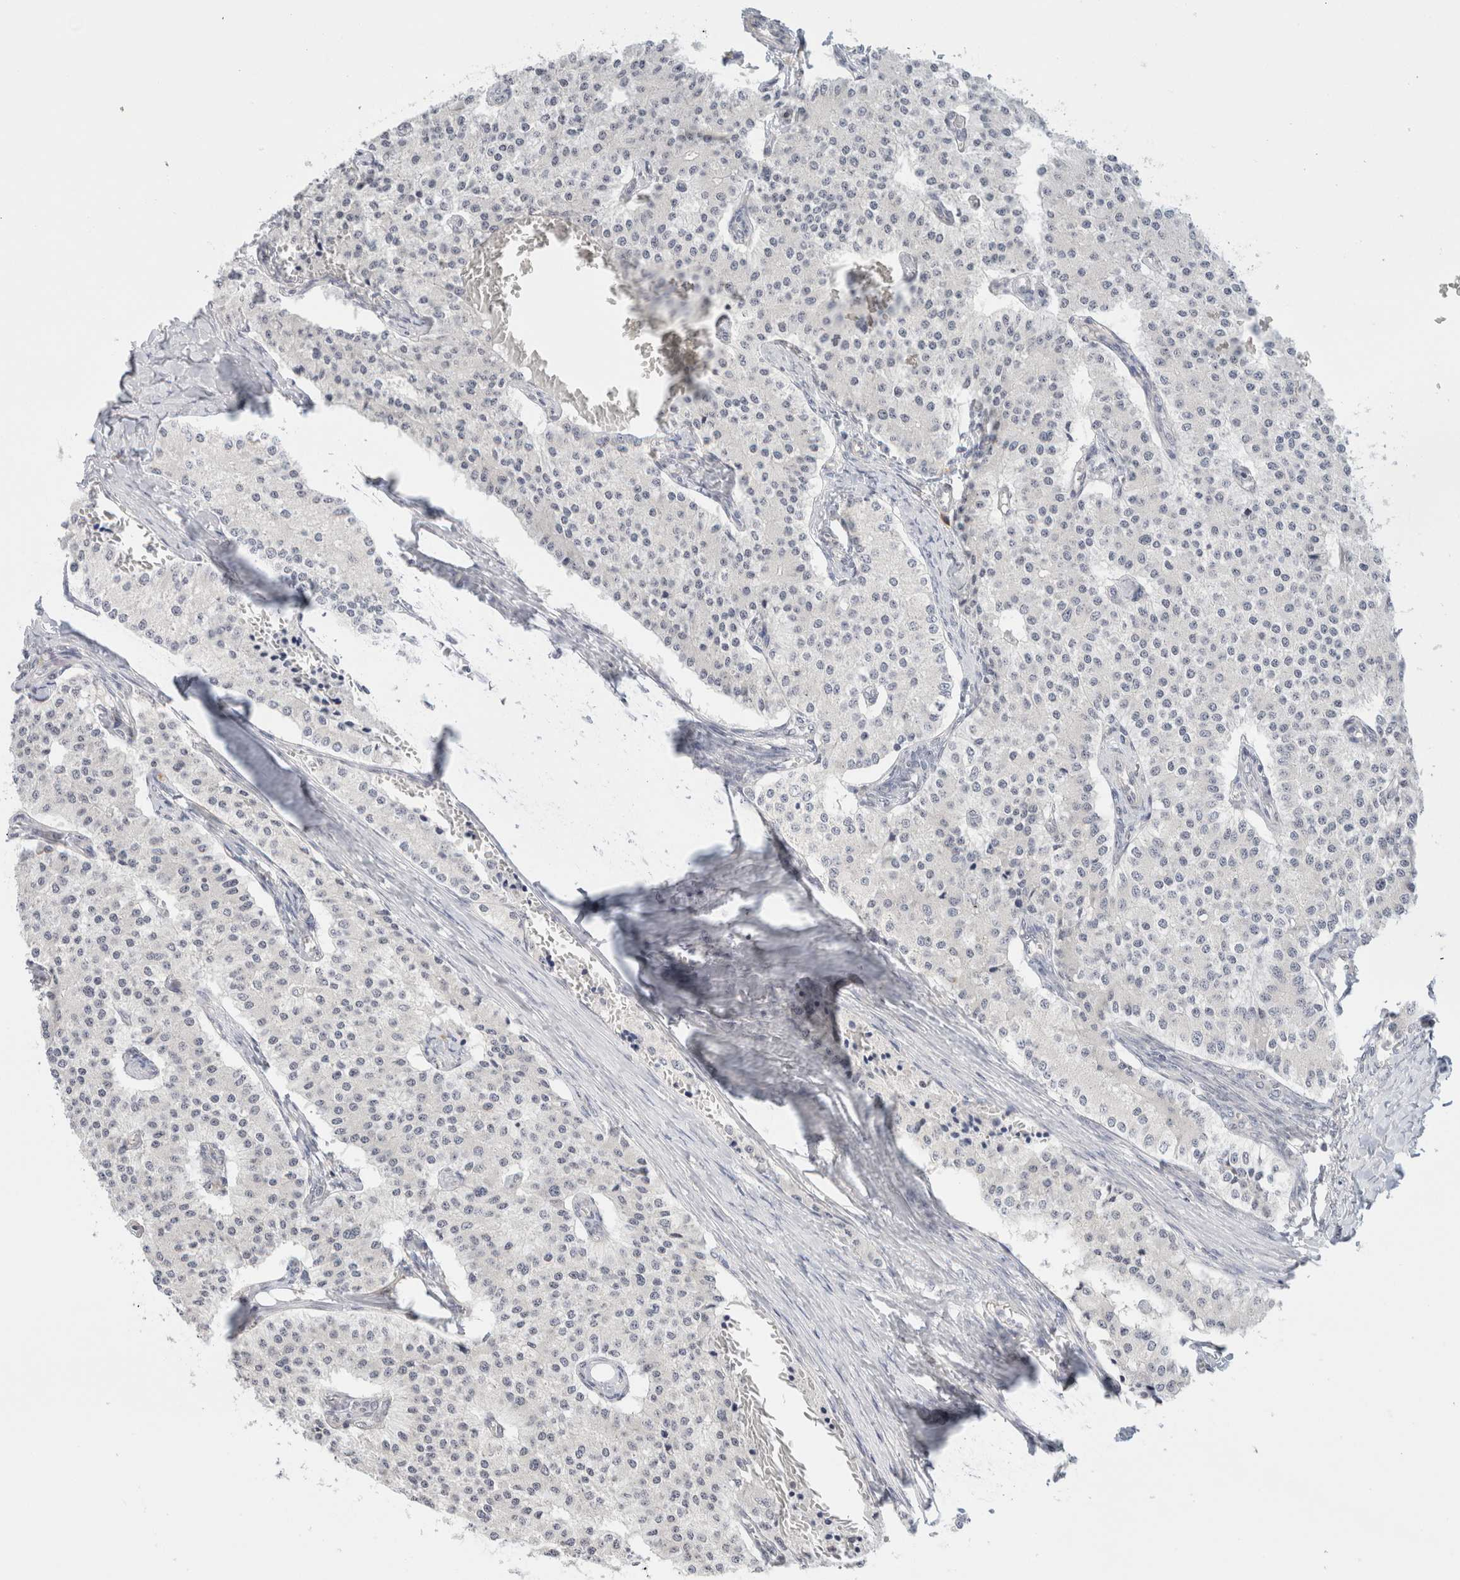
{"staining": {"intensity": "negative", "quantity": "none", "location": "none"}, "tissue": "carcinoid", "cell_type": "Tumor cells", "image_type": "cancer", "snomed": [{"axis": "morphology", "description": "Carcinoid, malignant, NOS"}, {"axis": "topography", "description": "Colon"}], "caption": "IHC image of neoplastic tissue: human carcinoid (malignant) stained with DAB shows no significant protein expression in tumor cells.", "gene": "SPRTN", "patient": {"sex": "female", "age": 52}}